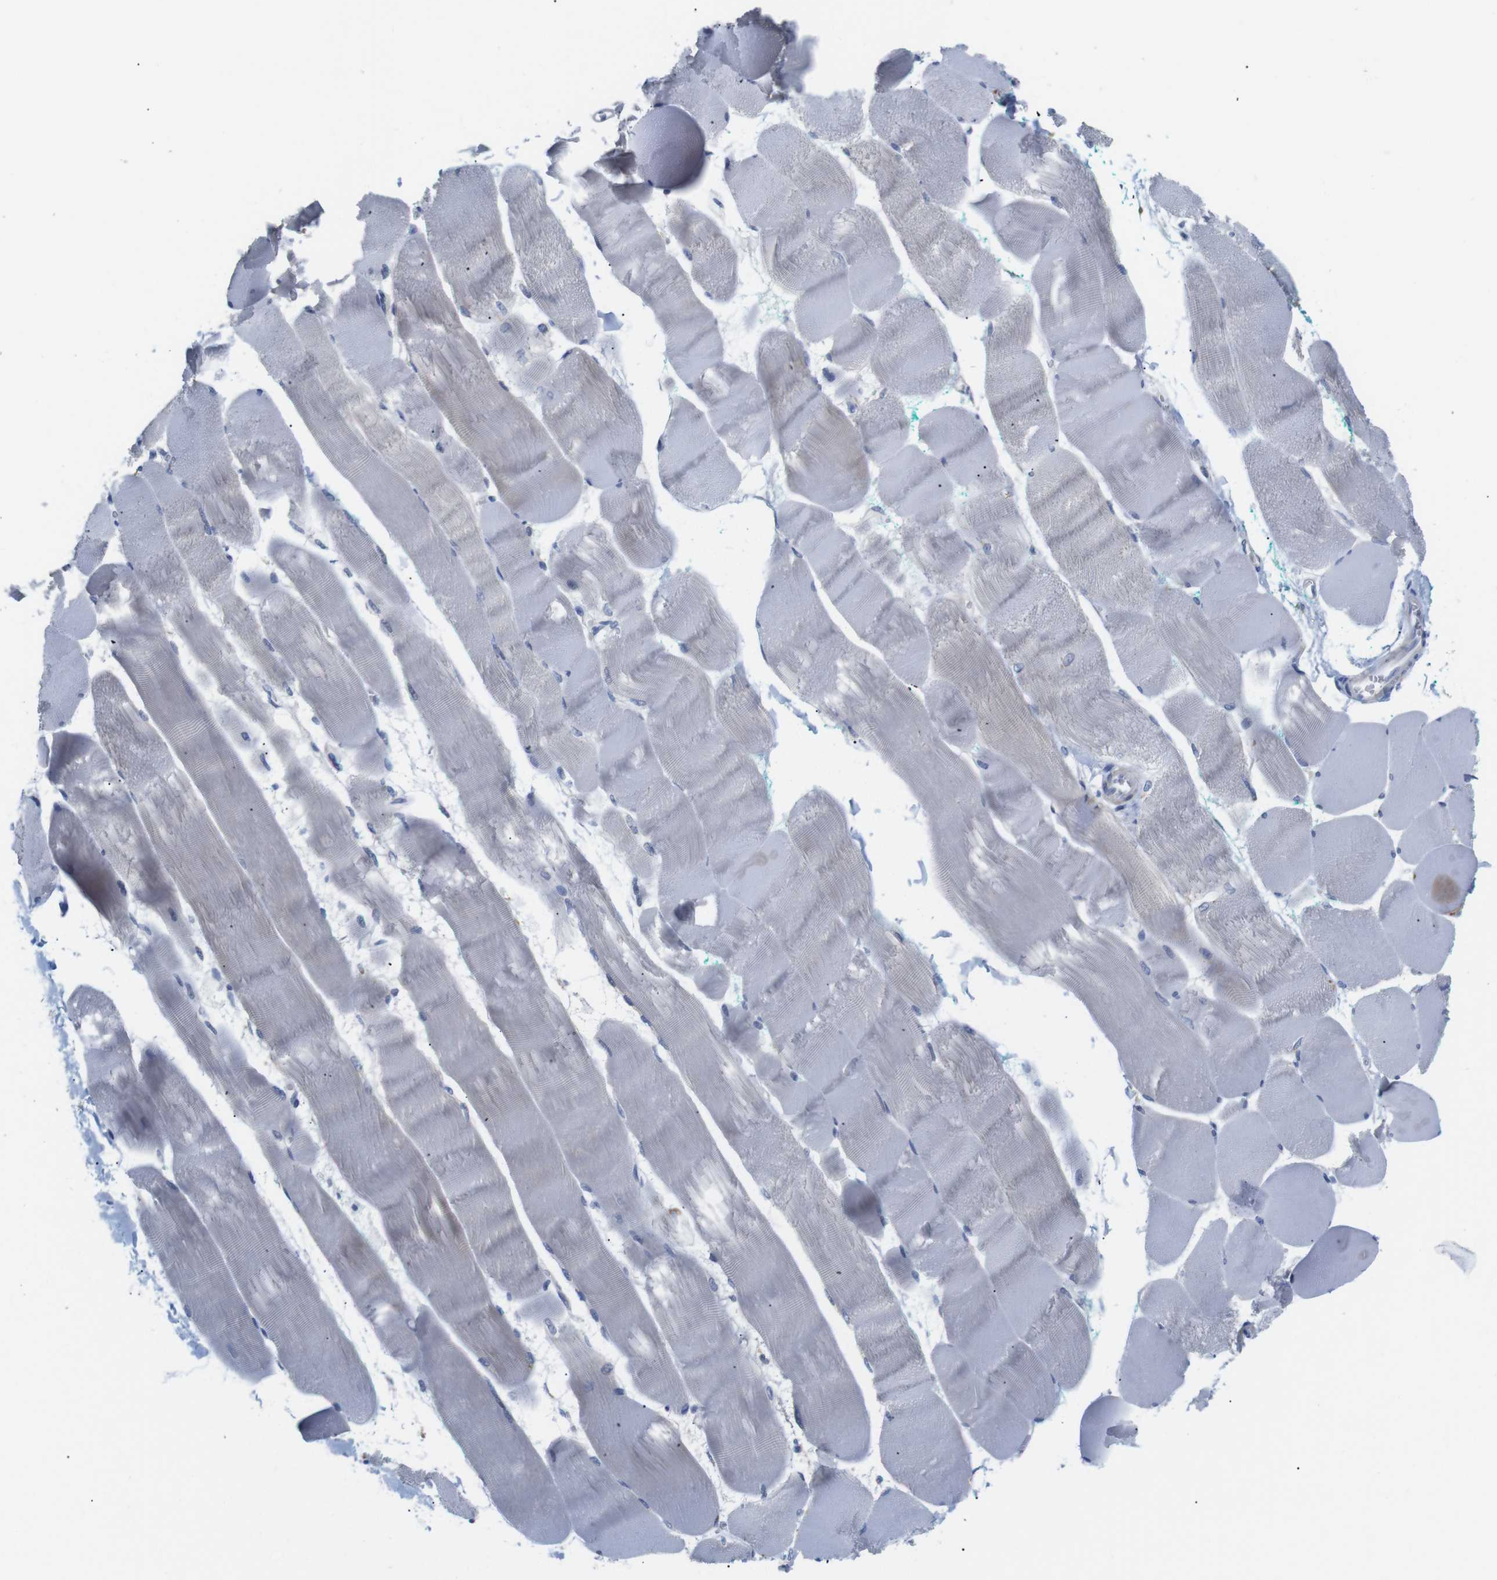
{"staining": {"intensity": "moderate", "quantity": "<25%", "location": "cytoplasmic/membranous"}, "tissue": "skeletal muscle", "cell_type": "Myocytes", "image_type": "normal", "snomed": [{"axis": "morphology", "description": "Normal tissue, NOS"}, {"axis": "morphology", "description": "Squamous cell carcinoma, NOS"}, {"axis": "topography", "description": "Skeletal muscle"}], "caption": "Immunohistochemistry staining of normal skeletal muscle, which demonstrates low levels of moderate cytoplasmic/membranous positivity in about <25% of myocytes indicating moderate cytoplasmic/membranous protein expression. The staining was performed using DAB (brown) for protein detection and nuclei were counterstained in hematoxylin (blue).", "gene": "LRRC55", "patient": {"sex": "male", "age": 51}}